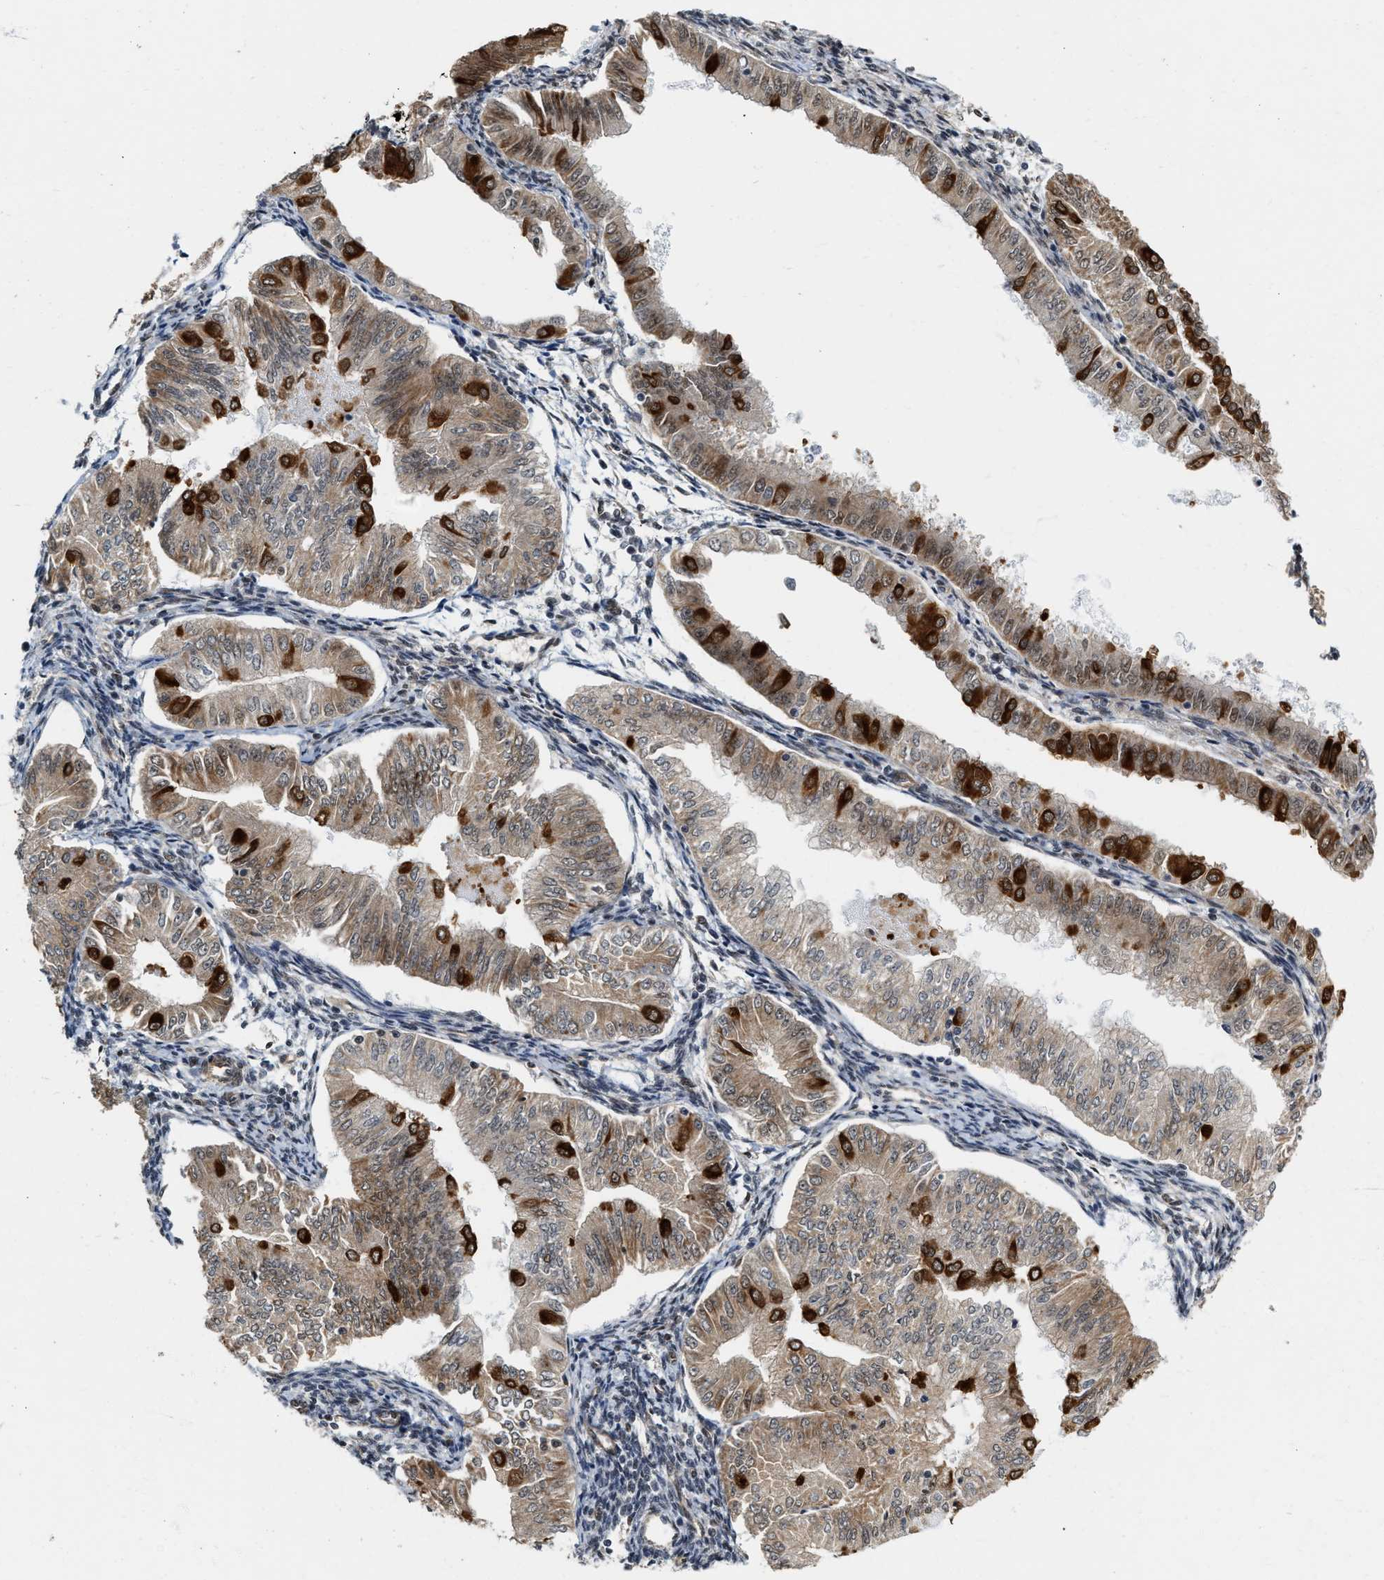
{"staining": {"intensity": "strong", "quantity": ">75%", "location": "cytoplasmic/membranous"}, "tissue": "endometrial cancer", "cell_type": "Tumor cells", "image_type": "cancer", "snomed": [{"axis": "morphology", "description": "Normal tissue, NOS"}, {"axis": "morphology", "description": "Adenocarcinoma, NOS"}, {"axis": "topography", "description": "Endometrium"}], "caption": "IHC photomicrograph of neoplastic tissue: human endometrial cancer (adenocarcinoma) stained using immunohistochemistry demonstrates high levels of strong protein expression localized specifically in the cytoplasmic/membranous of tumor cells, appearing as a cytoplasmic/membranous brown color.", "gene": "RUVBL1", "patient": {"sex": "female", "age": 53}}